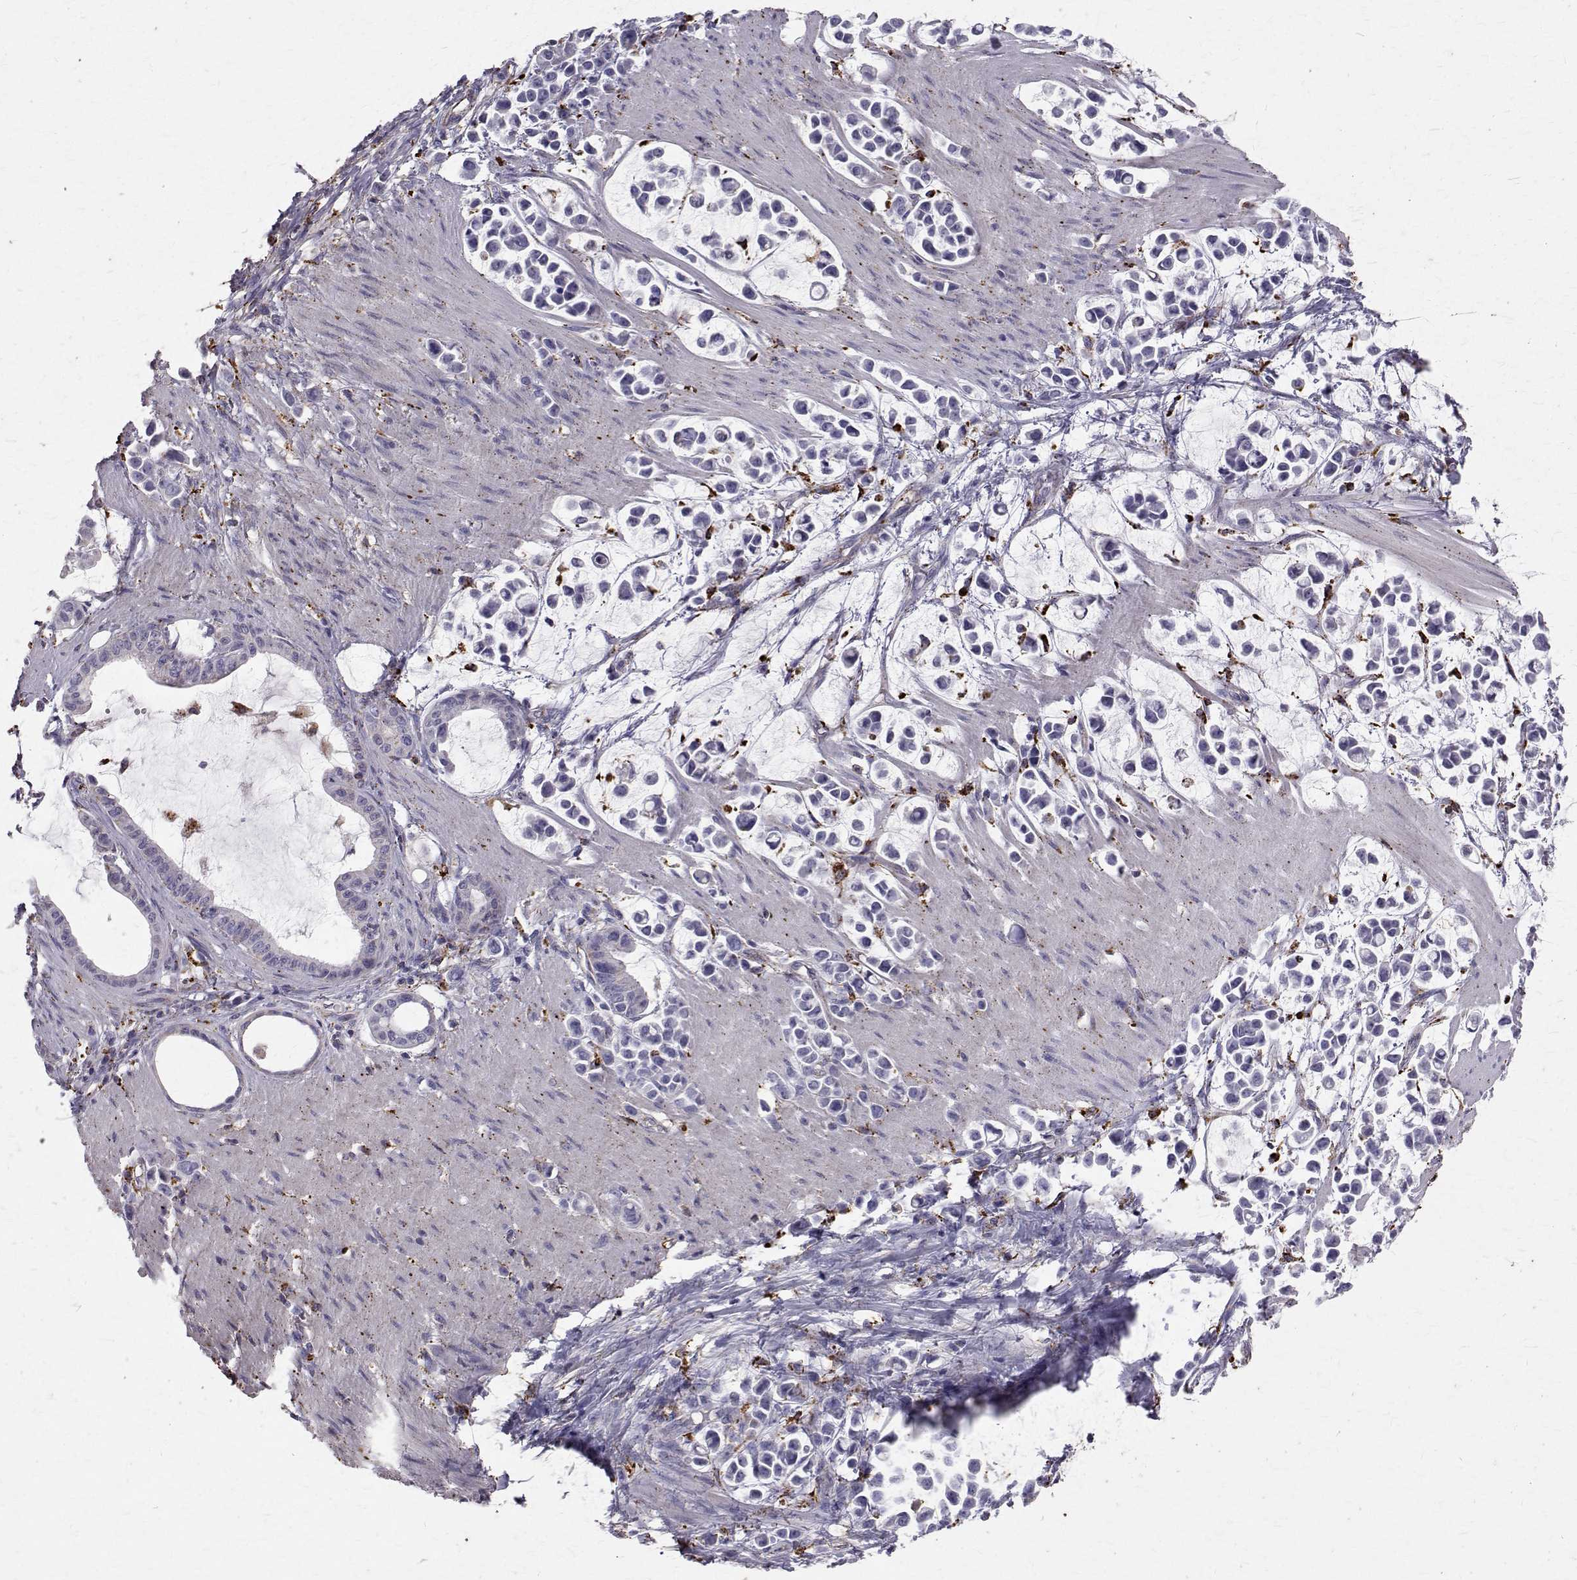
{"staining": {"intensity": "strong", "quantity": "<25%", "location": "cytoplasmic/membranous"}, "tissue": "stomach cancer", "cell_type": "Tumor cells", "image_type": "cancer", "snomed": [{"axis": "morphology", "description": "Adenocarcinoma, NOS"}, {"axis": "topography", "description": "Stomach"}], "caption": "Adenocarcinoma (stomach) was stained to show a protein in brown. There is medium levels of strong cytoplasmic/membranous staining in approximately <25% of tumor cells.", "gene": "TPP1", "patient": {"sex": "male", "age": 82}}